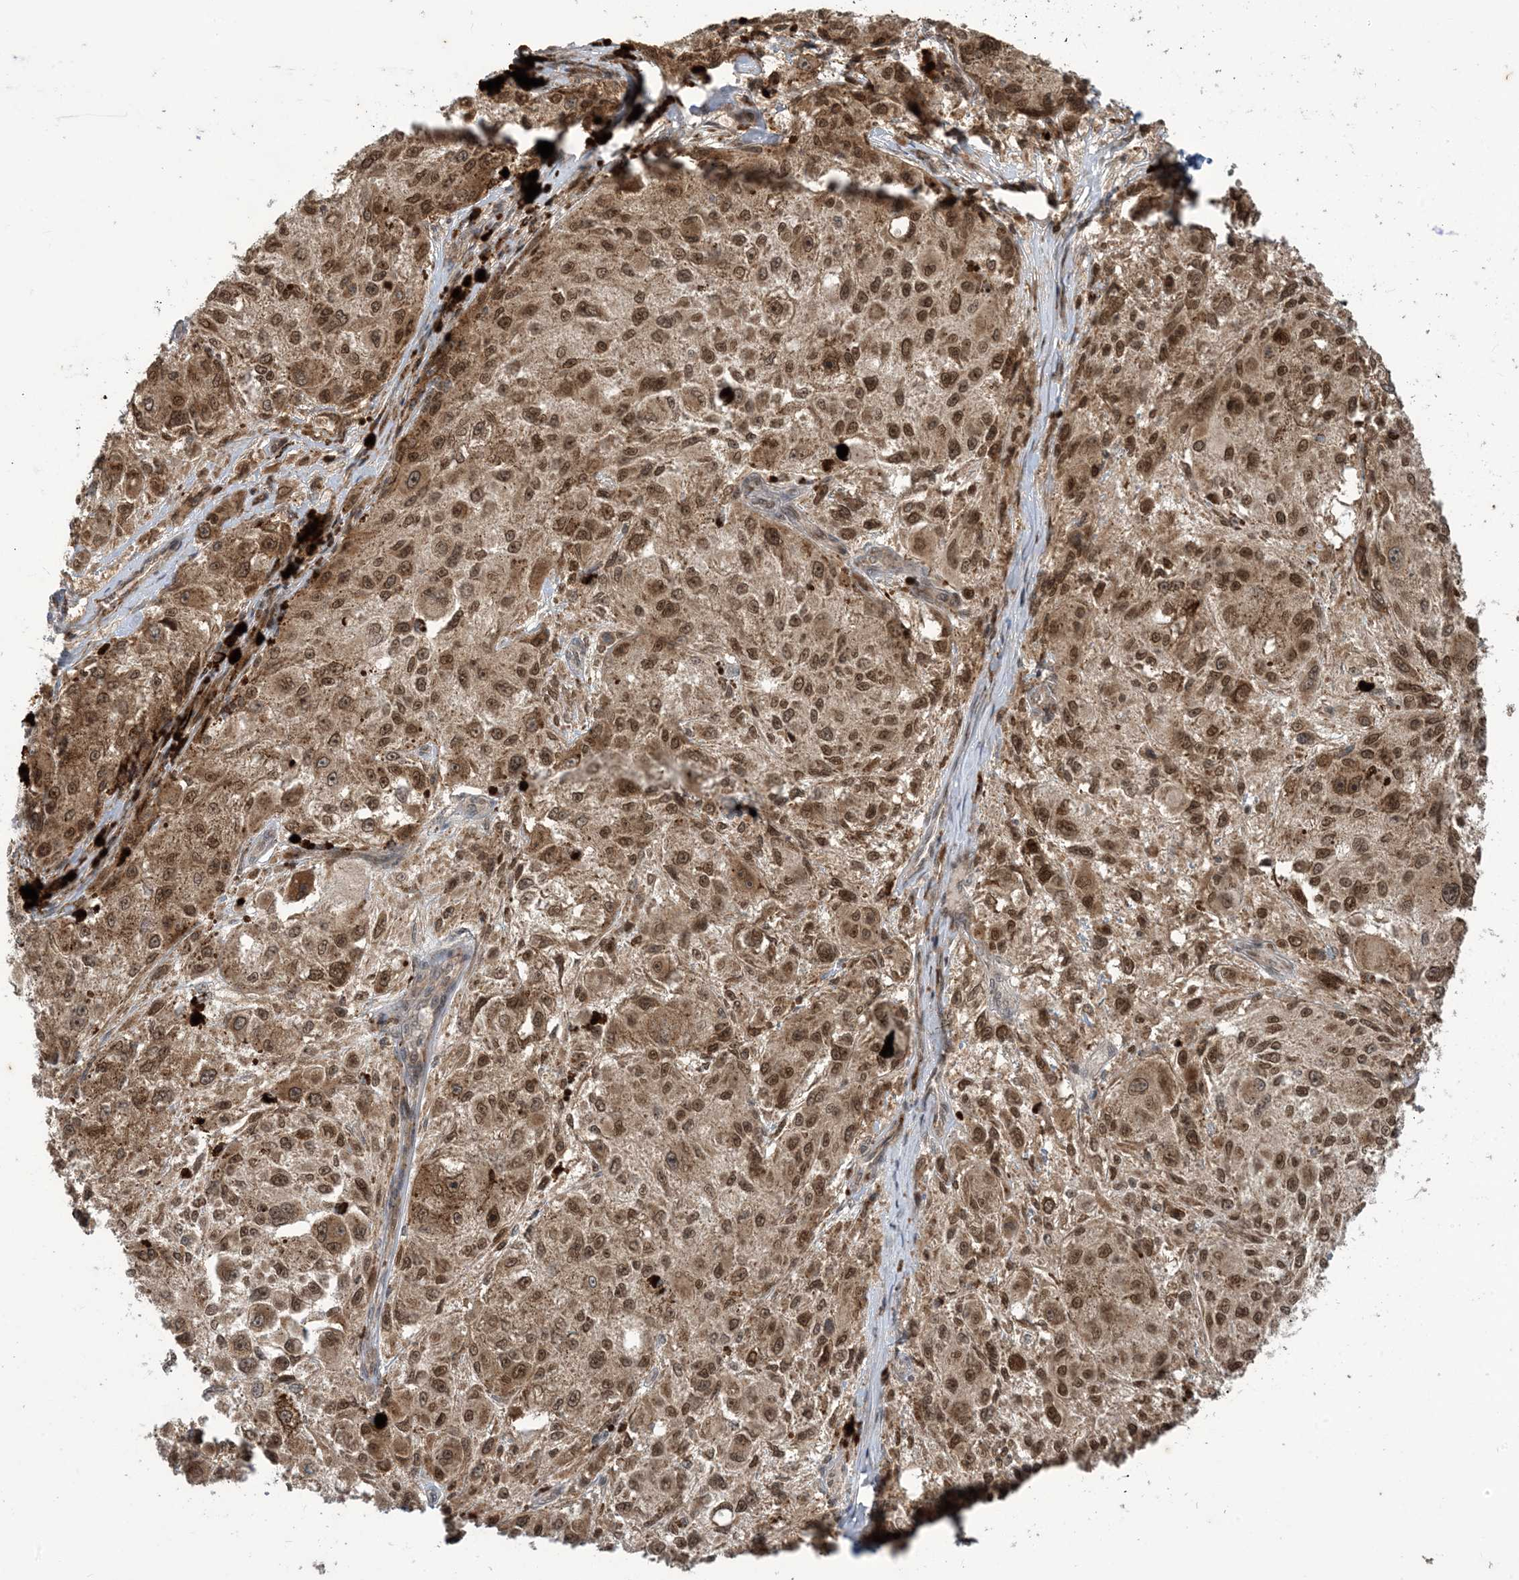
{"staining": {"intensity": "moderate", "quantity": ">75%", "location": "nuclear"}, "tissue": "melanoma", "cell_type": "Tumor cells", "image_type": "cancer", "snomed": [{"axis": "morphology", "description": "Necrosis, NOS"}, {"axis": "morphology", "description": "Malignant melanoma, NOS"}, {"axis": "topography", "description": "Skin"}], "caption": "Brown immunohistochemical staining in melanoma reveals moderate nuclear positivity in about >75% of tumor cells.", "gene": "LAGE3", "patient": {"sex": "female", "age": 87}}